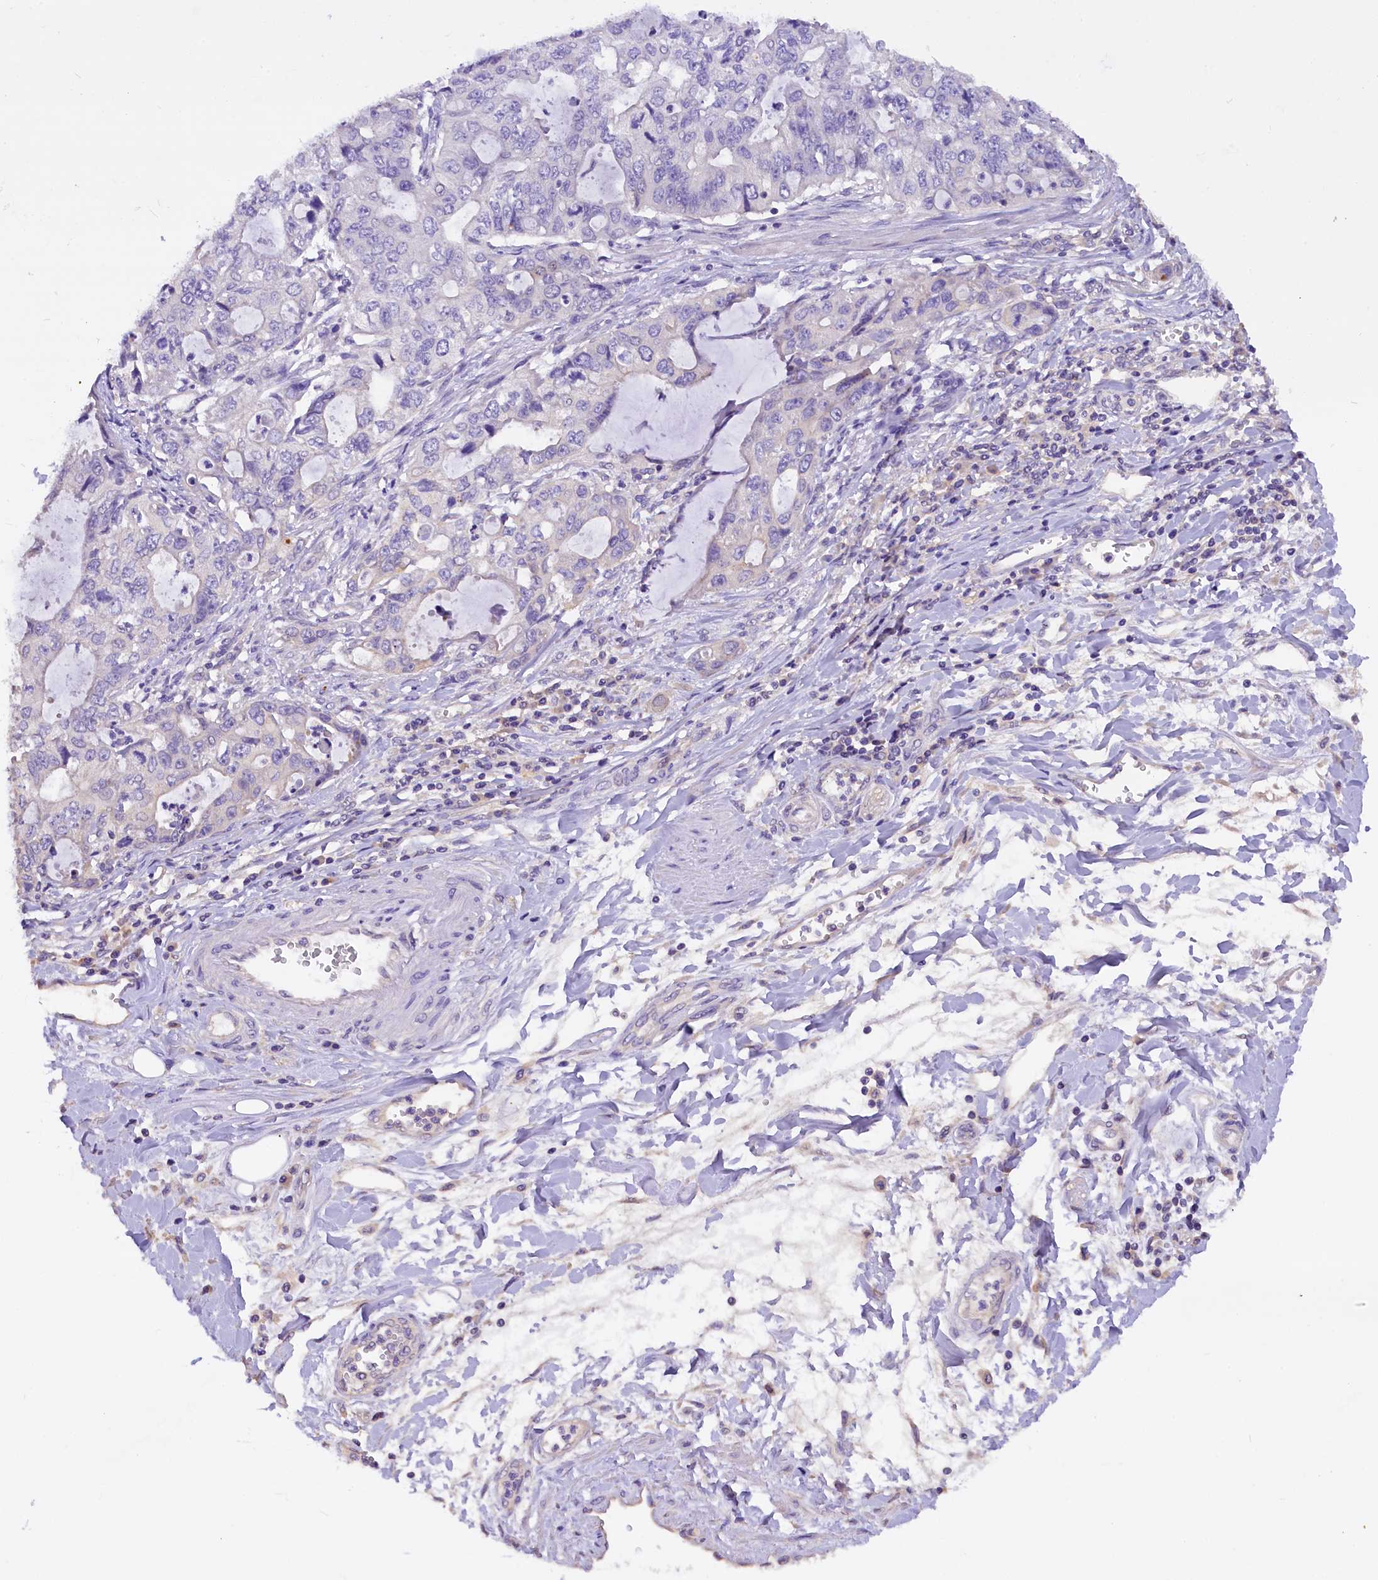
{"staining": {"intensity": "negative", "quantity": "none", "location": "none"}, "tissue": "stomach cancer", "cell_type": "Tumor cells", "image_type": "cancer", "snomed": [{"axis": "morphology", "description": "Adenocarcinoma, NOS"}, {"axis": "topography", "description": "Stomach, upper"}], "caption": "DAB immunohistochemical staining of human stomach cancer demonstrates no significant positivity in tumor cells.", "gene": "AP3B2", "patient": {"sex": "female", "age": 52}}